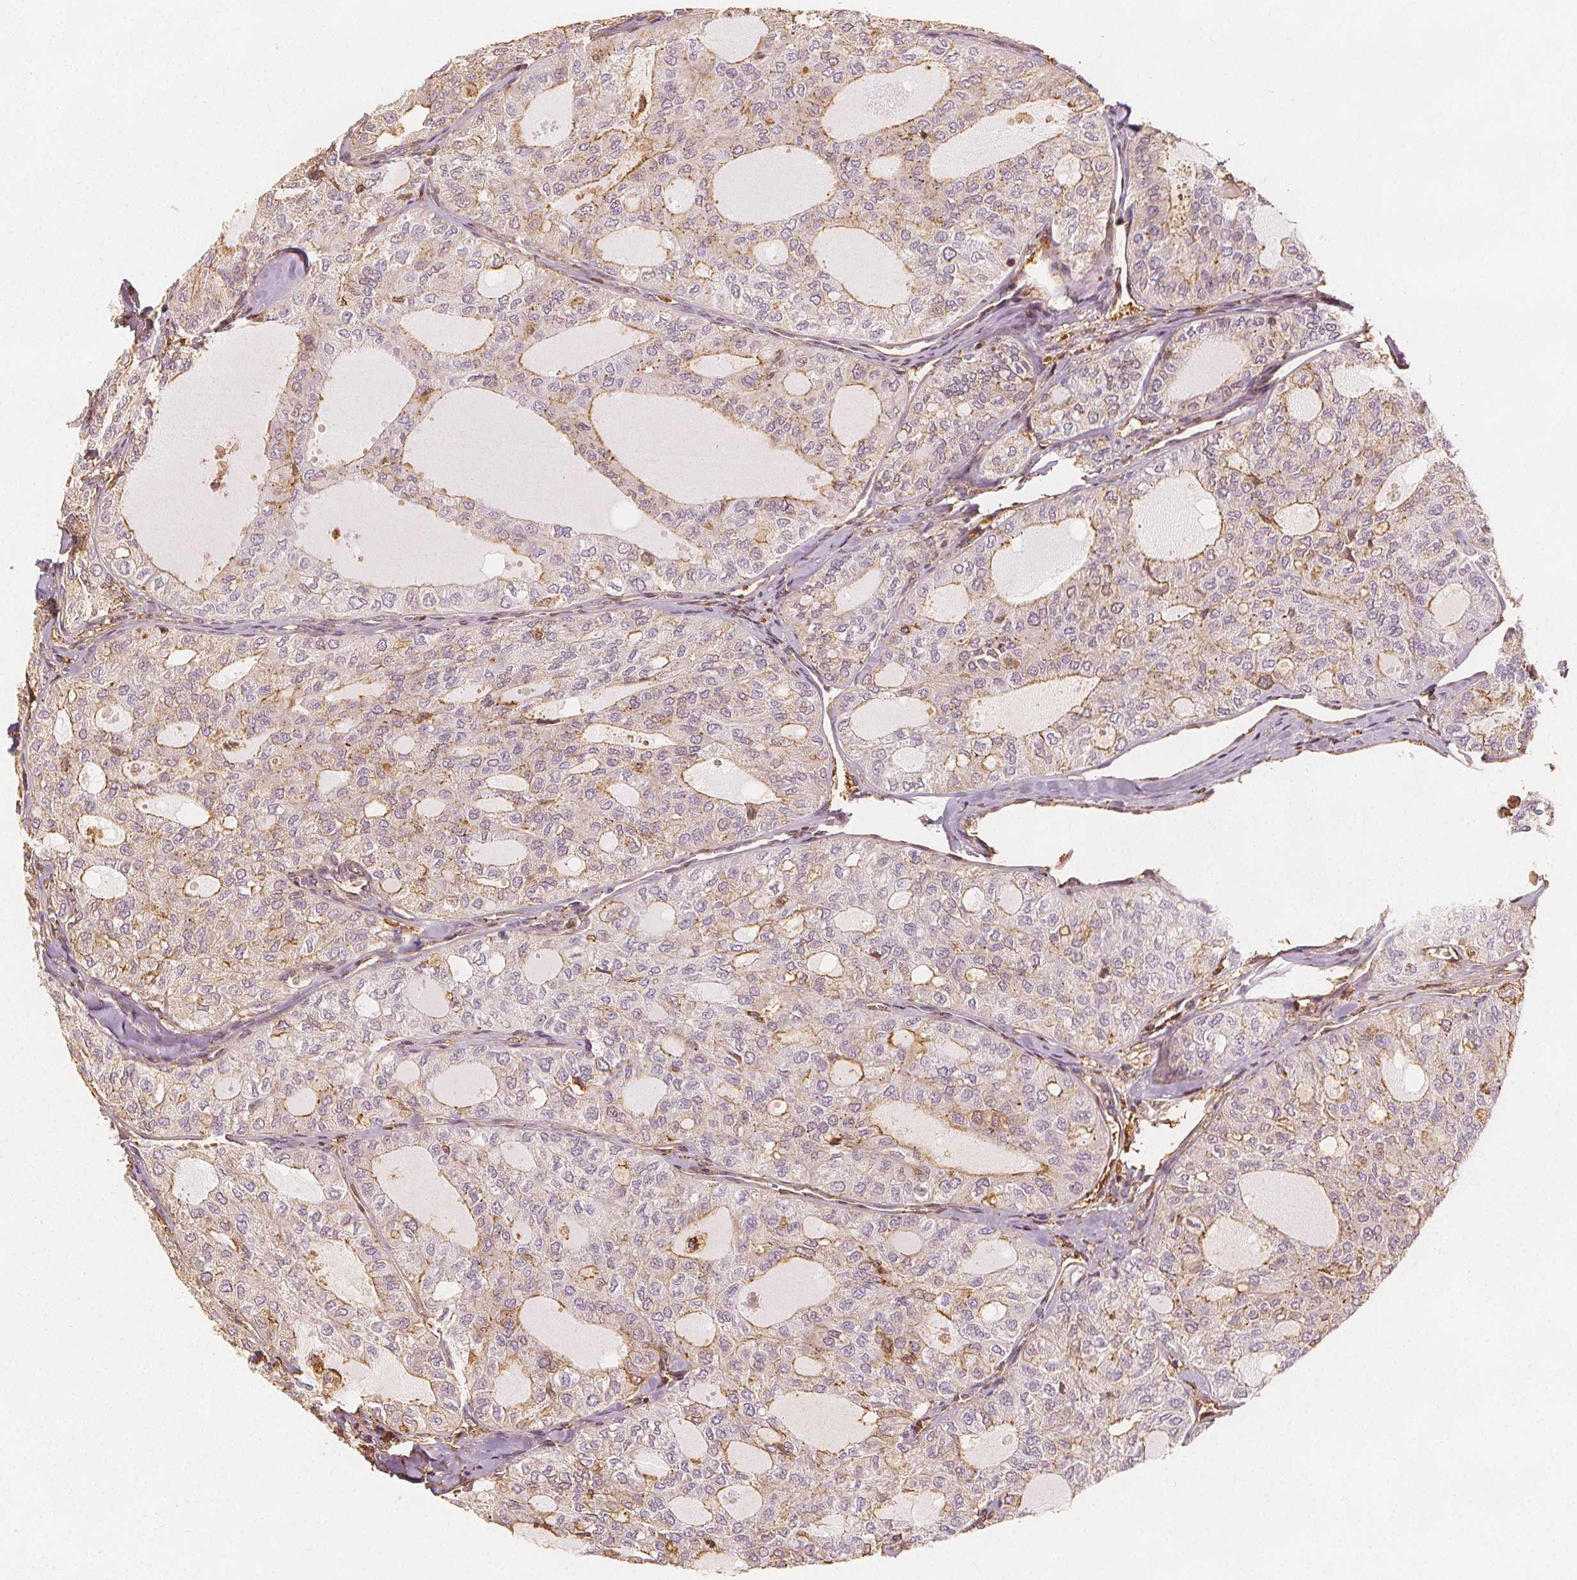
{"staining": {"intensity": "weak", "quantity": "25%-75%", "location": "cytoplasmic/membranous"}, "tissue": "thyroid cancer", "cell_type": "Tumor cells", "image_type": "cancer", "snomed": [{"axis": "morphology", "description": "Follicular adenoma carcinoma, NOS"}, {"axis": "topography", "description": "Thyroid gland"}], "caption": "Immunohistochemical staining of thyroid follicular adenoma carcinoma shows low levels of weak cytoplasmic/membranous protein expression in approximately 25%-75% of tumor cells.", "gene": "ARHGAP26", "patient": {"sex": "male", "age": 75}}